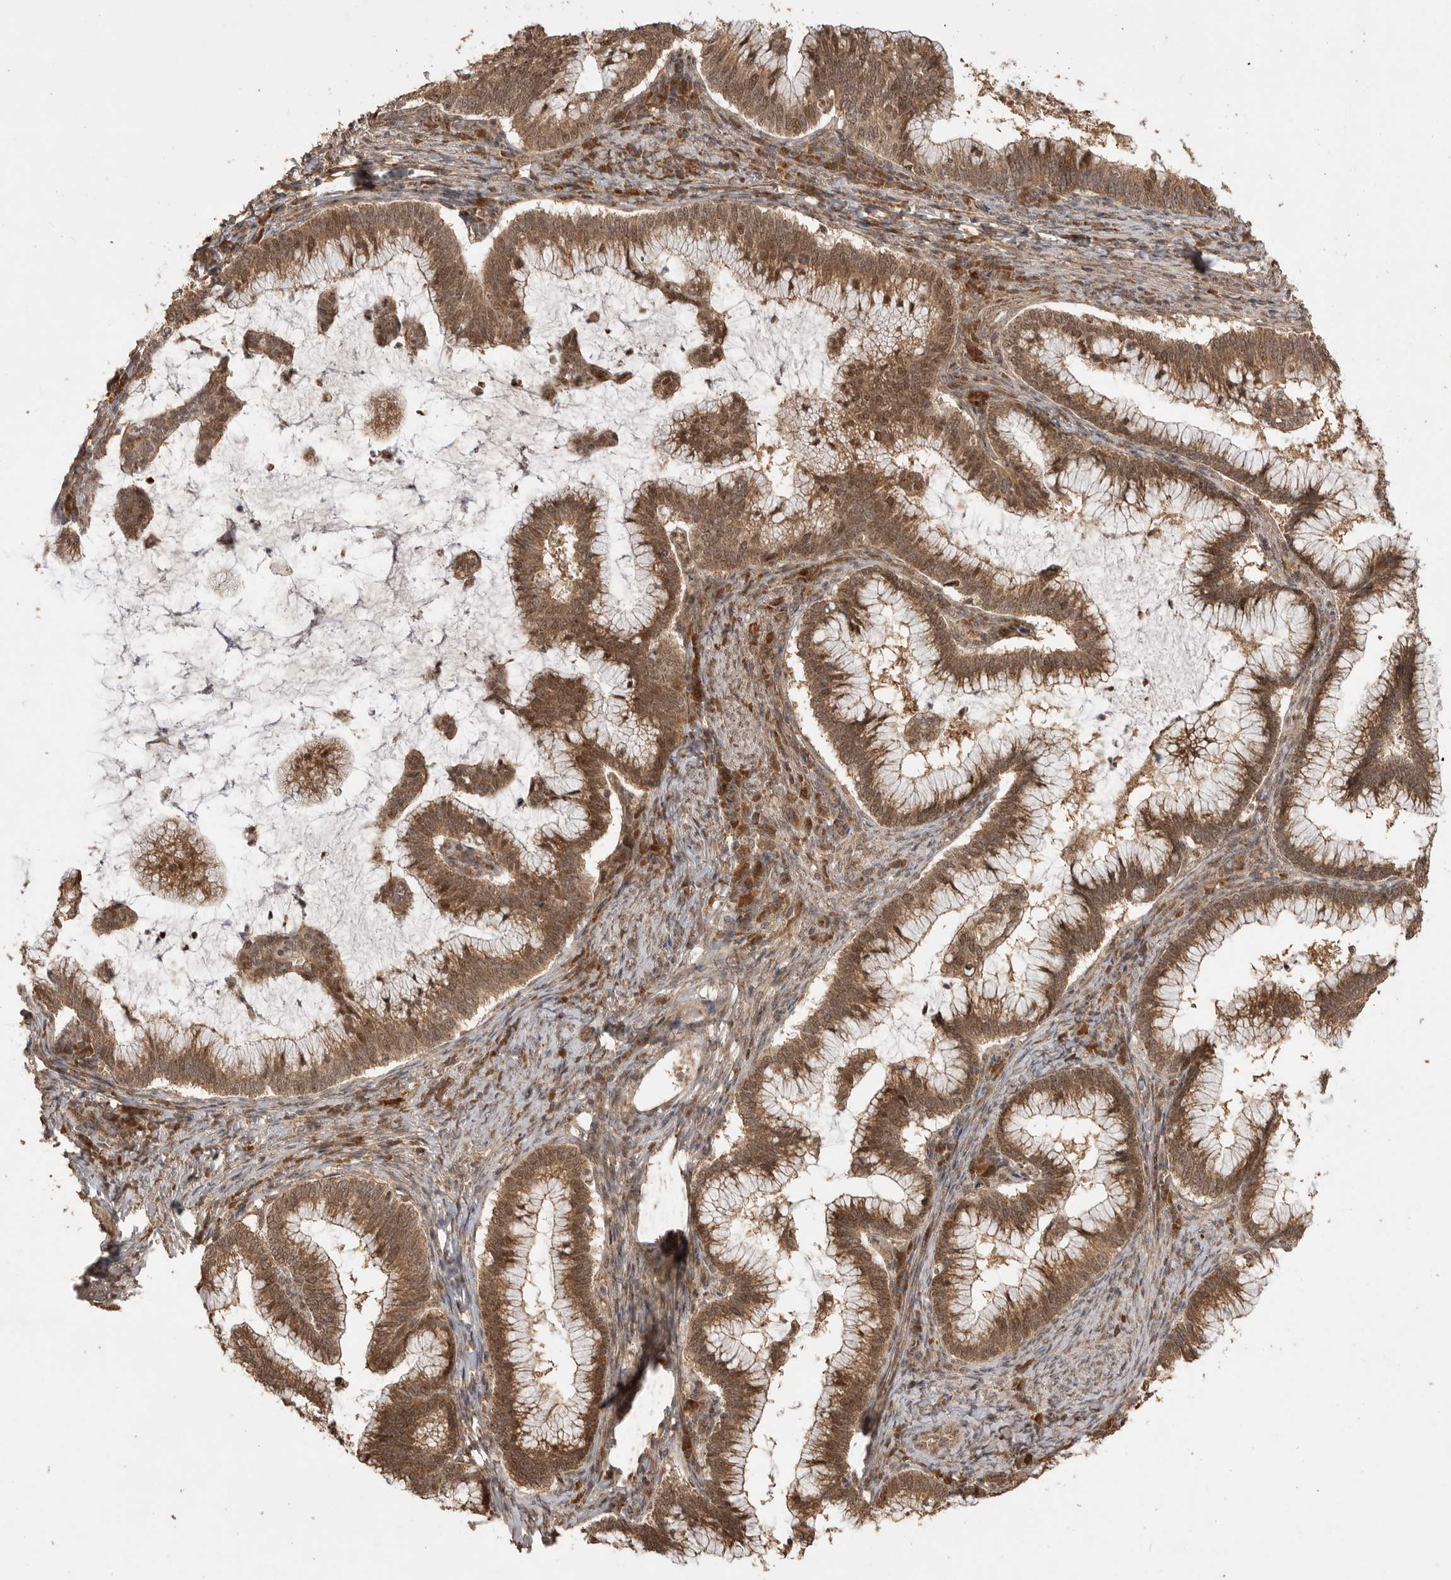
{"staining": {"intensity": "moderate", "quantity": ">75%", "location": "cytoplasmic/membranous,nuclear"}, "tissue": "cervical cancer", "cell_type": "Tumor cells", "image_type": "cancer", "snomed": [{"axis": "morphology", "description": "Adenocarcinoma, NOS"}, {"axis": "topography", "description": "Cervix"}], "caption": "Moderate cytoplasmic/membranous and nuclear expression for a protein is identified in about >75% of tumor cells of cervical cancer (adenocarcinoma) using immunohistochemistry (IHC).", "gene": "BOC", "patient": {"sex": "female", "age": 36}}